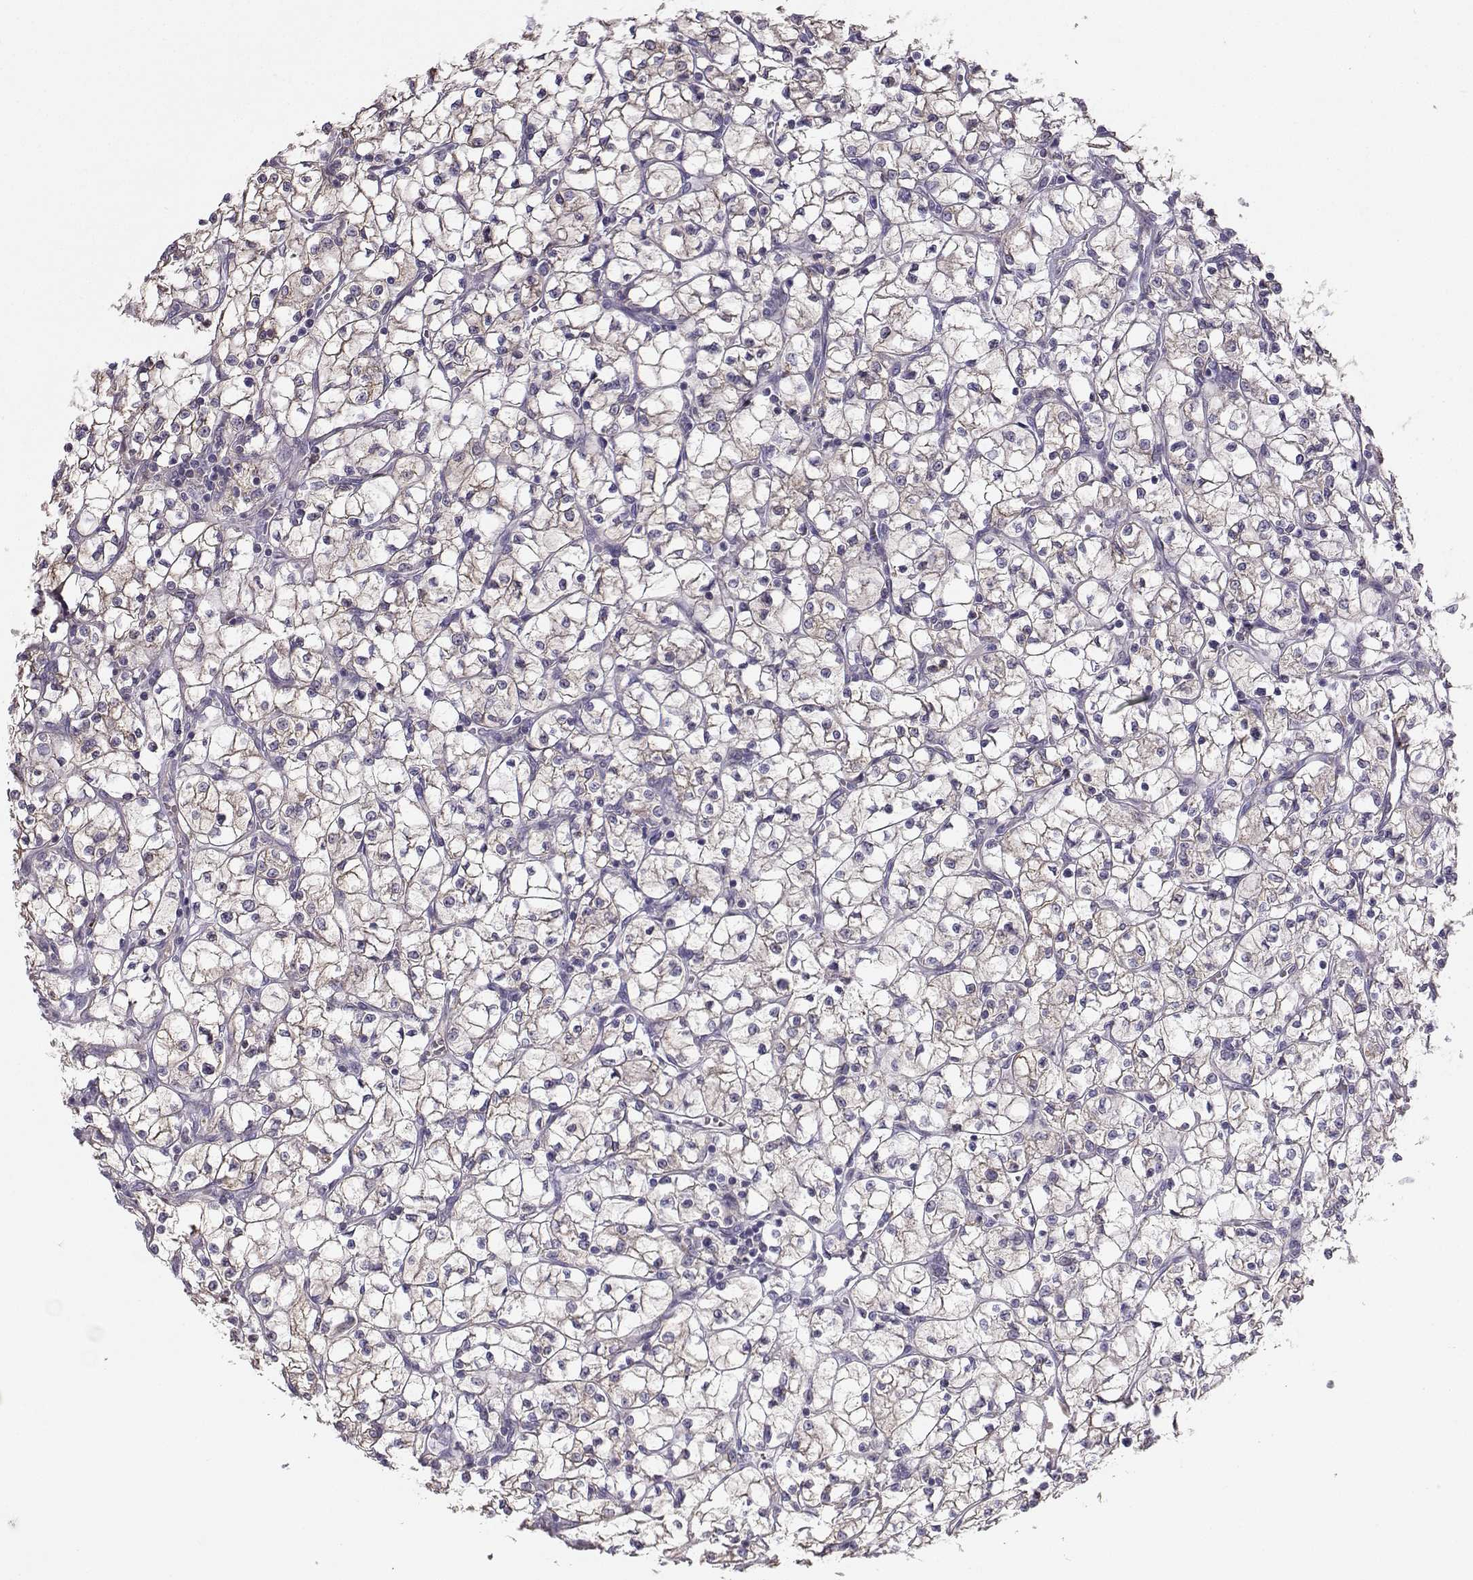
{"staining": {"intensity": "weak", "quantity": "25%-75%", "location": "cytoplasmic/membranous"}, "tissue": "renal cancer", "cell_type": "Tumor cells", "image_type": "cancer", "snomed": [{"axis": "morphology", "description": "Adenocarcinoma, NOS"}, {"axis": "topography", "description": "Kidney"}], "caption": "An immunohistochemistry (IHC) photomicrograph of neoplastic tissue is shown. Protein staining in brown labels weak cytoplasmic/membranous positivity in renal cancer within tumor cells.", "gene": "DCLK3", "patient": {"sex": "female", "age": 64}}